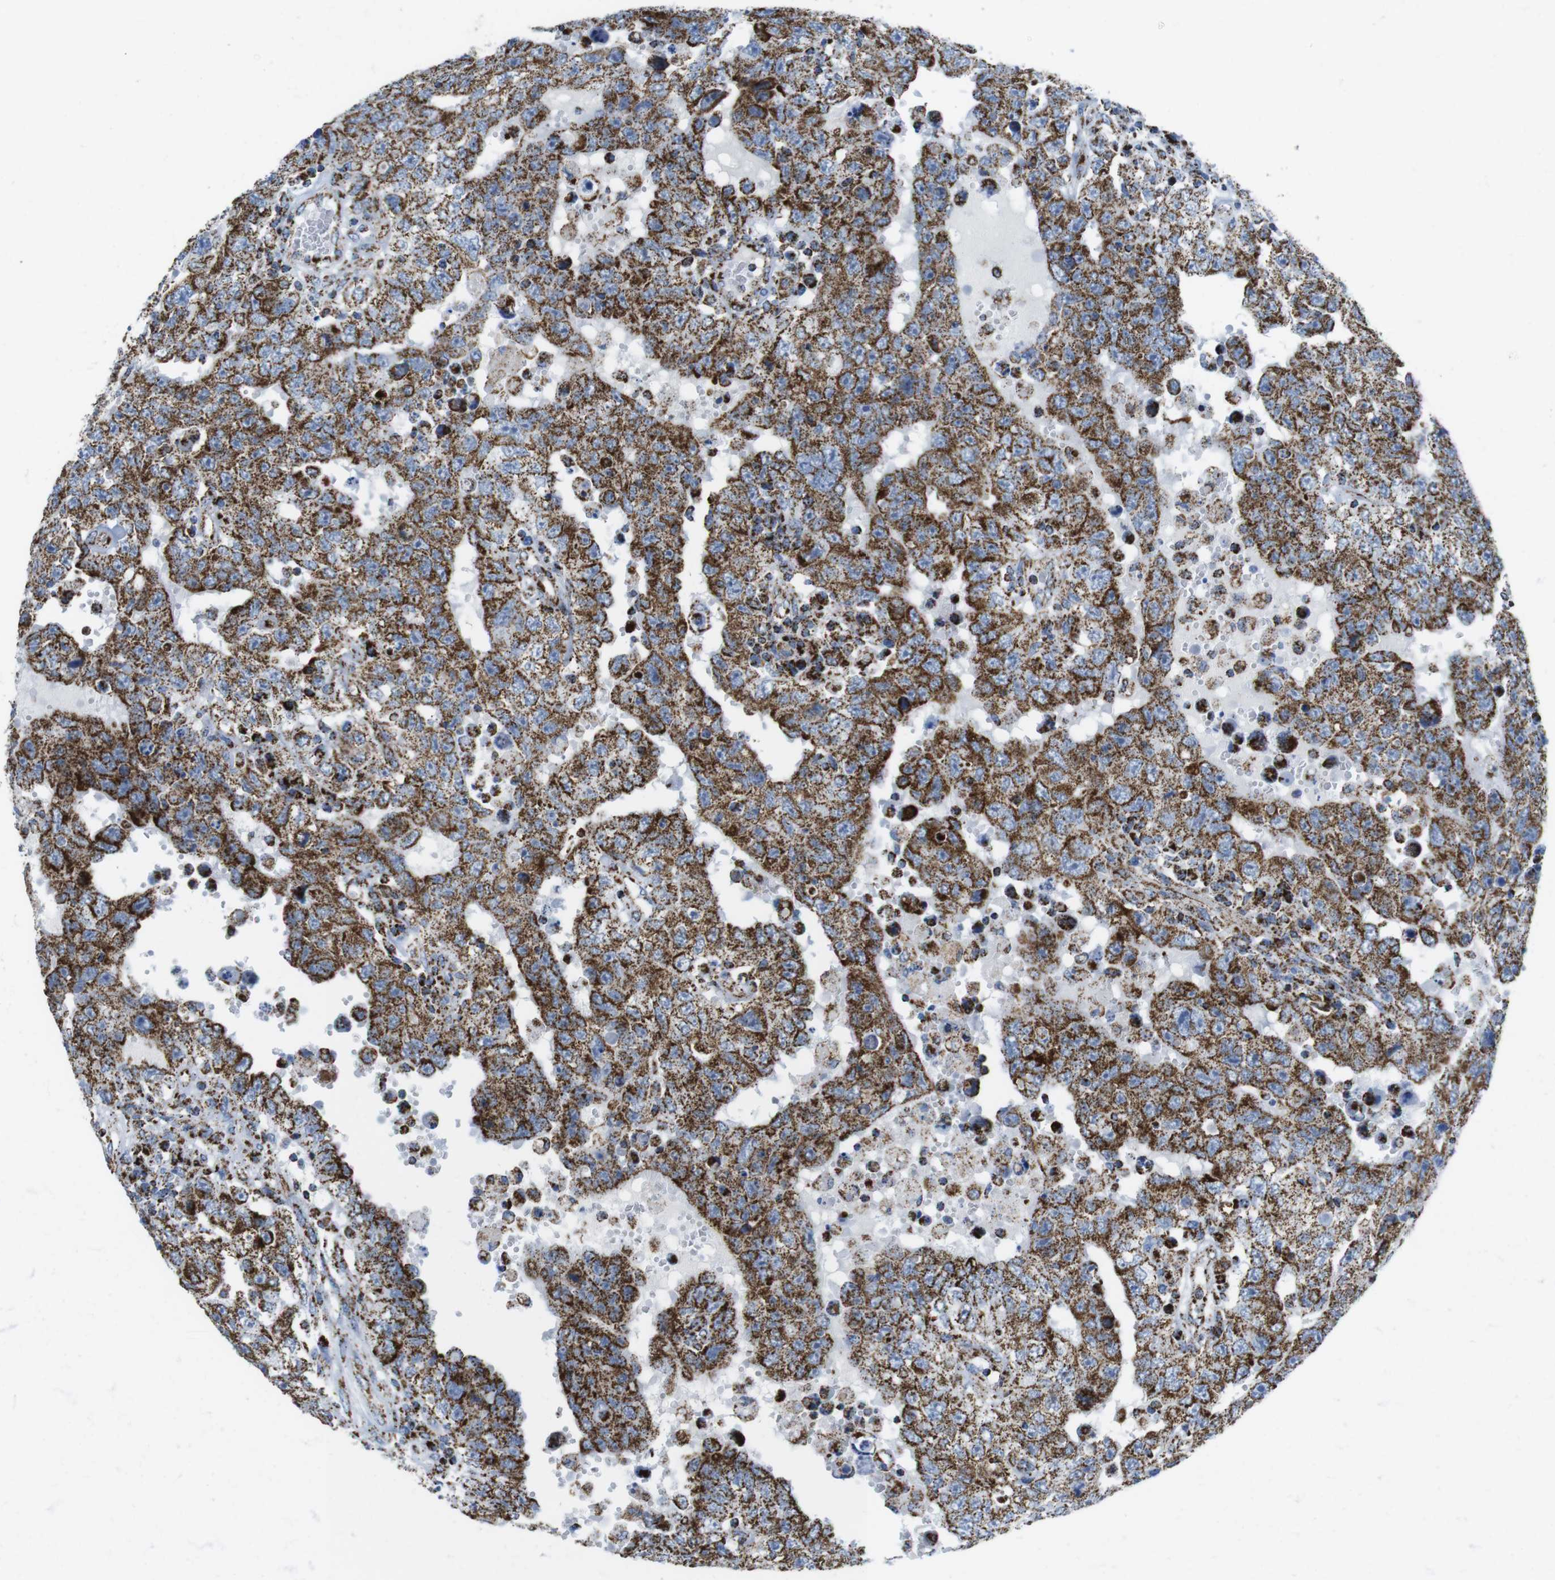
{"staining": {"intensity": "moderate", "quantity": ">75%", "location": "cytoplasmic/membranous"}, "tissue": "testis cancer", "cell_type": "Tumor cells", "image_type": "cancer", "snomed": [{"axis": "morphology", "description": "Carcinoma, Embryonal, NOS"}, {"axis": "topography", "description": "Testis"}], "caption": "Testis cancer tissue displays moderate cytoplasmic/membranous expression in approximately >75% of tumor cells", "gene": "ATP5PO", "patient": {"sex": "male", "age": 26}}